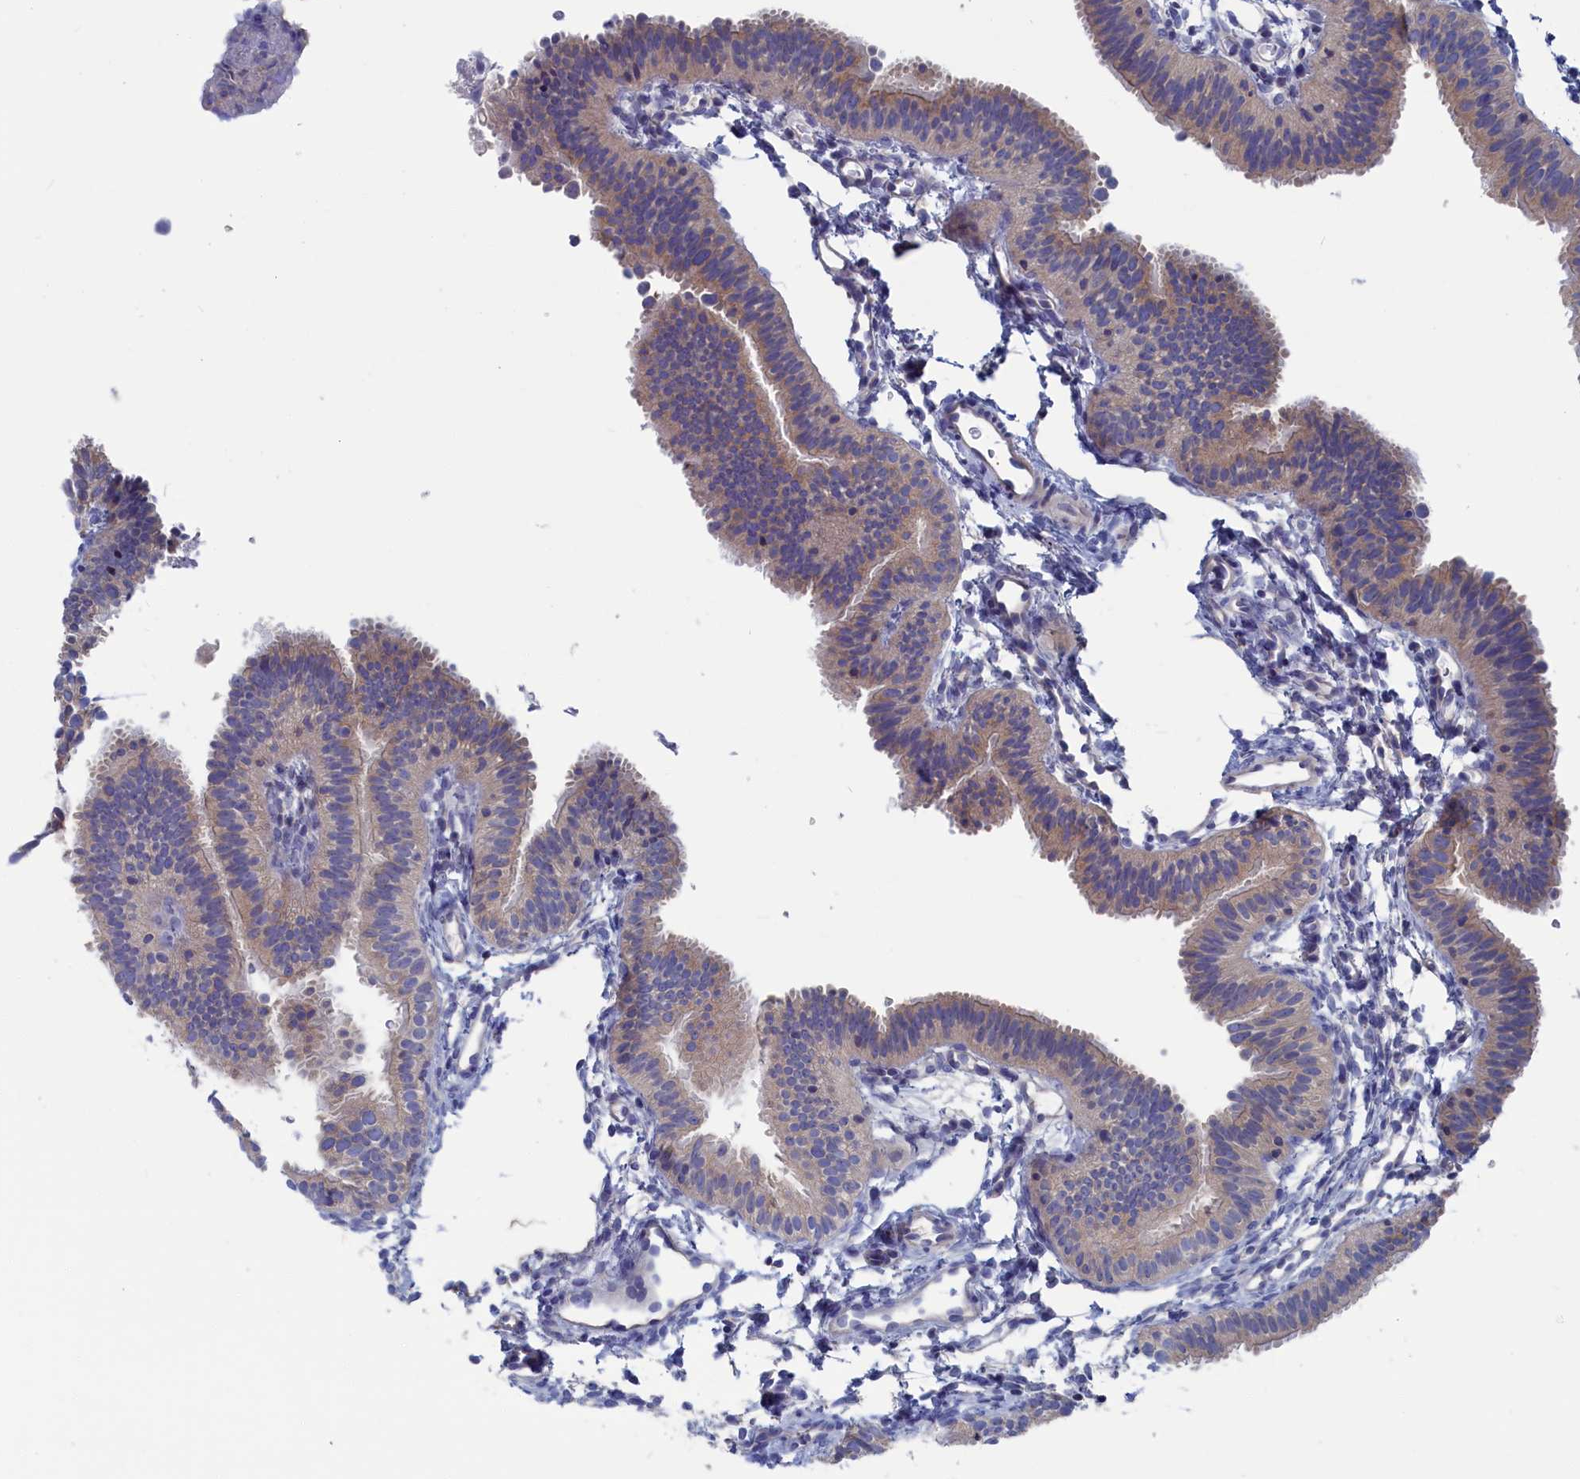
{"staining": {"intensity": "weak", "quantity": "25%-75%", "location": "cytoplasmic/membranous"}, "tissue": "fallopian tube", "cell_type": "Glandular cells", "image_type": "normal", "snomed": [{"axis": "morphology", "description": "Normal tissue, NOS"}, {"axis": "topography", "description": "Fallopian tube"}], "caption": "An image of human fallopian tube stained for a protein displays weak cytoplasmic/membranous brown staining in glandular cells.", "gene": "CEND1", "patient": {"sex": "female", "age": 35}}